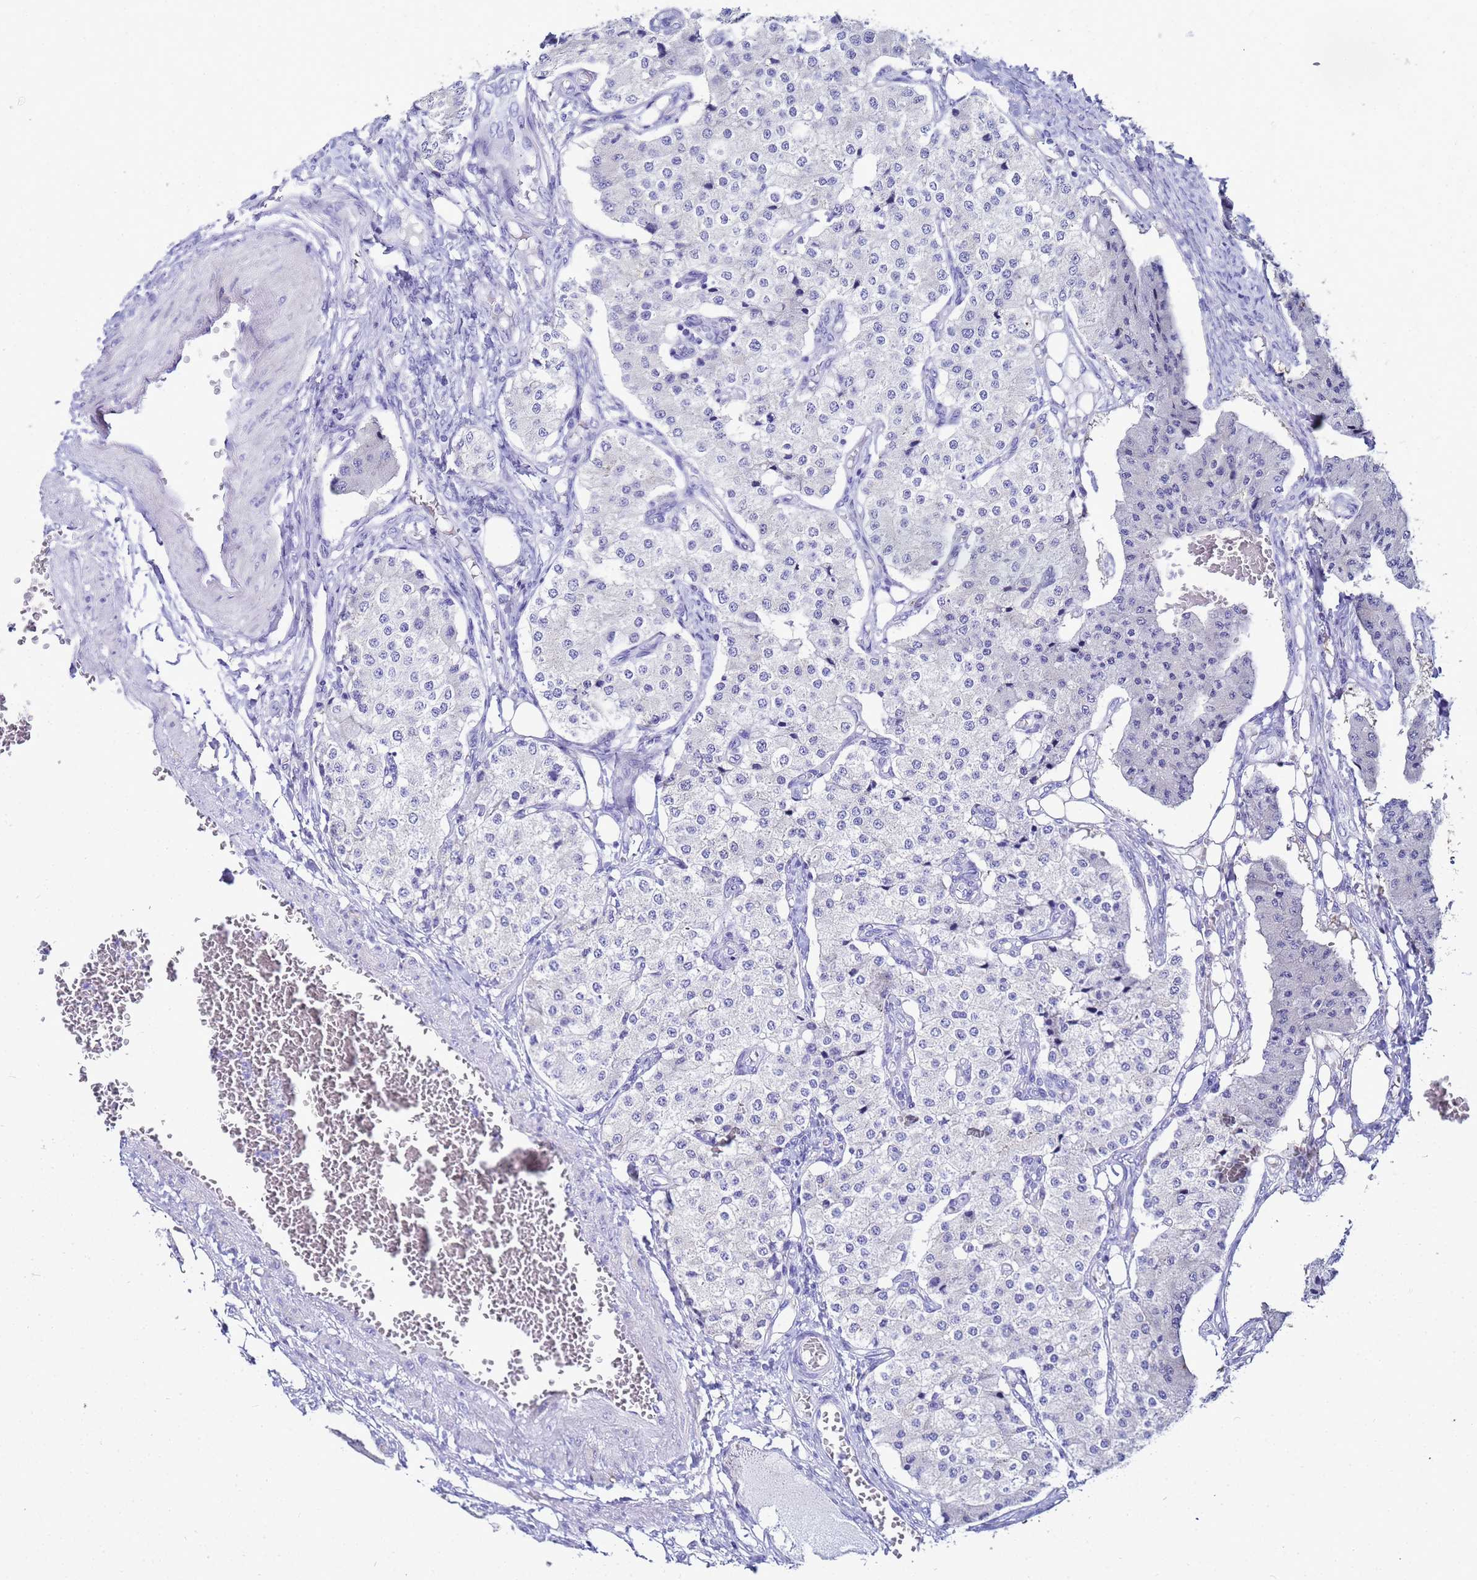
{"staining": {"intensity": "negative", "quantity": "none", "location": "none"}, "tissue": "carcinoid", "cell_type": "Tumor cells", "image_type": "cancer", "snomed": [{"axis": "morphology", "description": "Carcinoid, malignant, NOS"}, {"axis": "topography", "description": "Colon"}], "caption": "DAB immunohistochemical staining of malignant carcinoid shows no significant staining in tumor cells. (Stains: DAB IHC with hematoxylin counter stain, Microscopy: brightfield microscopy at high magnification).", "gene": "CKB", "patient": {"sex": "female", "age": 52}}